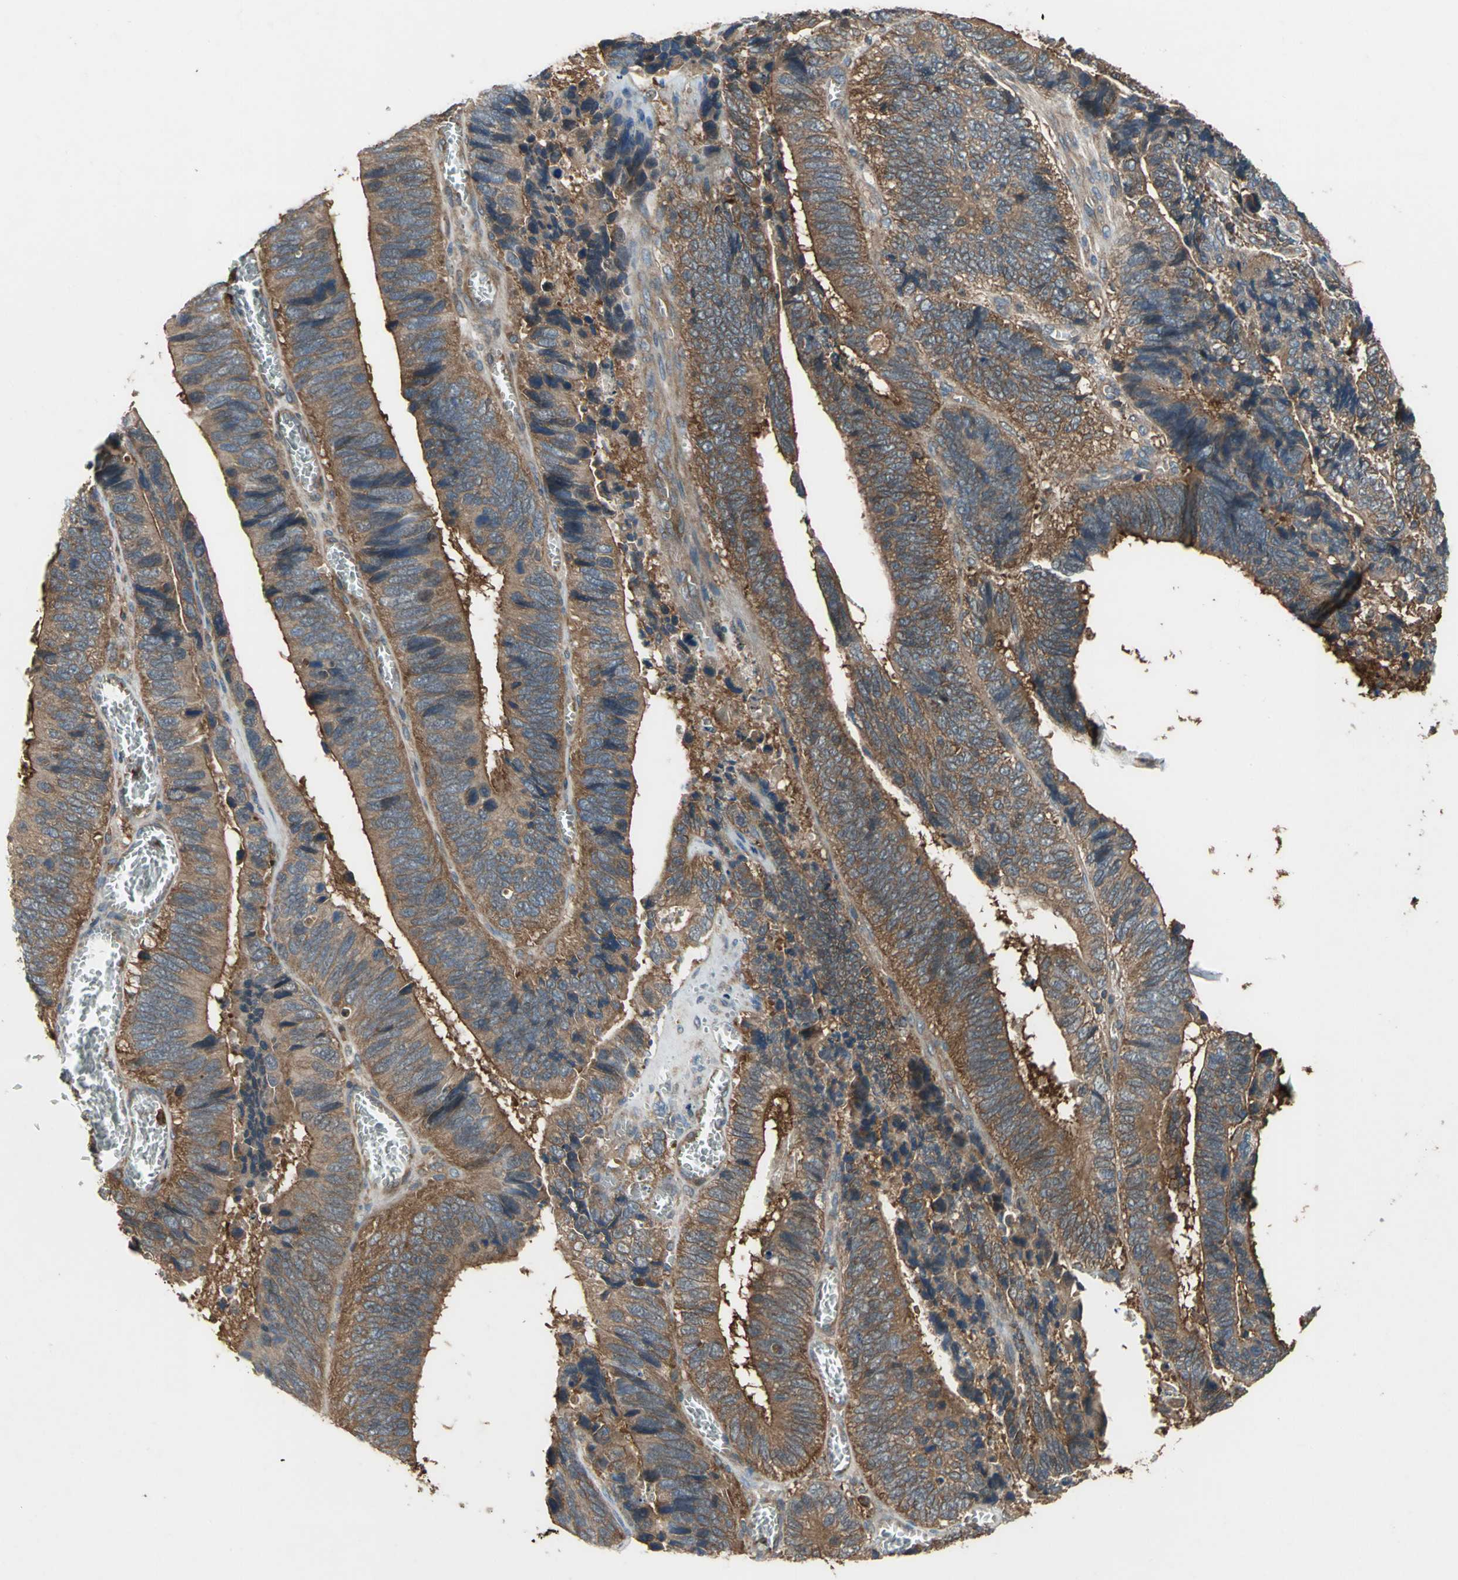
{"staining": {"intensity": "strong", "quantity": ">75%", "location": "cytoplasmic/membranous"}, "tissue": "colorectal cancer", "cell_type": "Tumor cells", "image_type": "cancer", "snomed": [{"axis": "morphology", "description": "Adenocarcinoma, NOS"}, {"axis": "topography", "description": "Colon"}], "caption": "Colorectal cancer (adenocarcinoma) stained with a protein marker exhibits strong staining in tumor cells.", "gene": "CAPN1", "patient": {"sex": "male", "age": 72}}